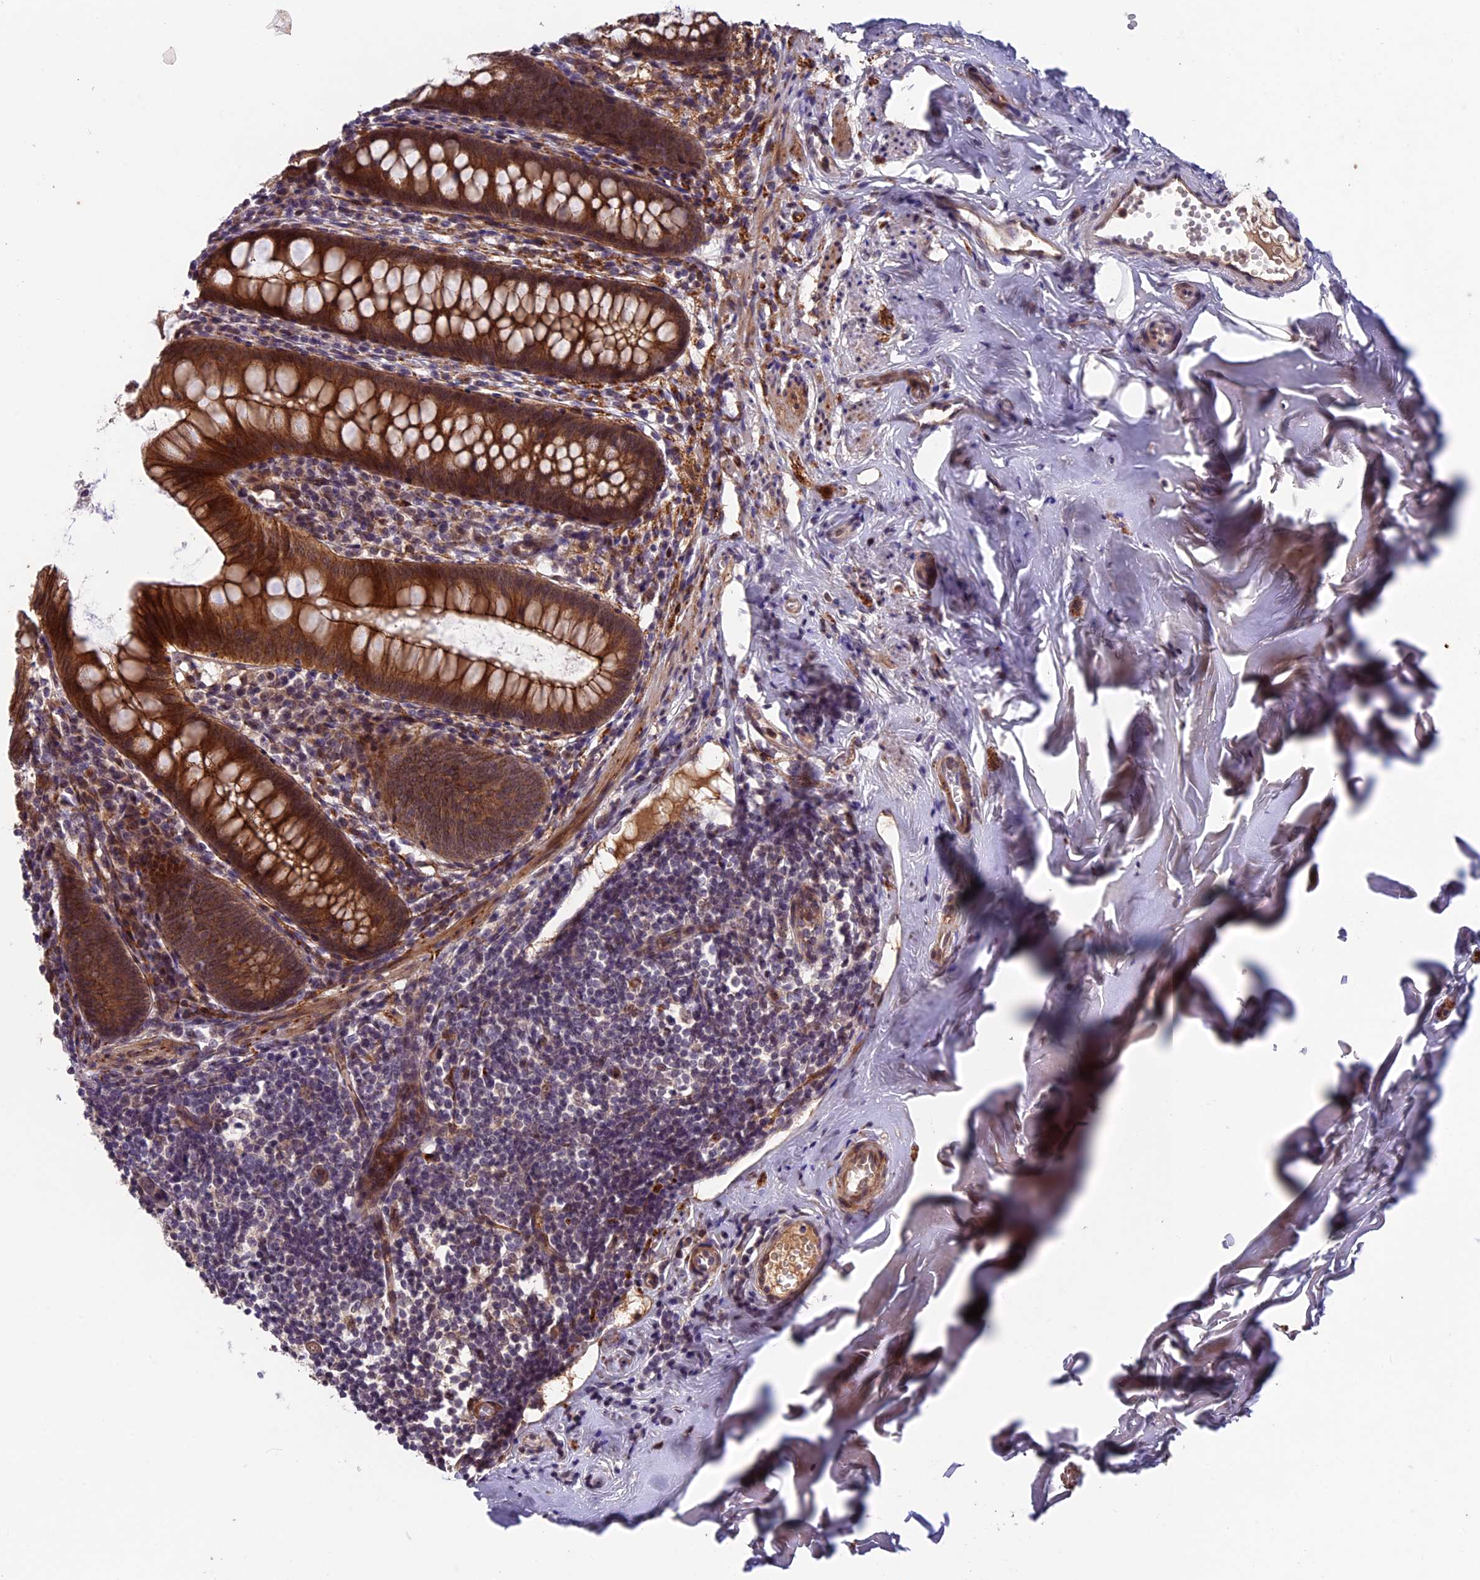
{"staining": {"intensity": "strong", "quantity": ">75%", "location": "cytoplasmic/membranous"}, "tissue": "appendix", "cell_type": "Glandular cells", "image_type": "normal", "snomed": [{"axis": "morphology", "description": "Normal tissue, NOS"}, {"axis": "topography", "description": "Appendix"}], "caption": "Immunohistochemical staining of unremarkable human appendix exhibits high levels of strong cytoplasmic/membranous staining in about >75% of glandular cells.", "gene": "SIPA1L3", "patient": {"sex": "female", "age": 51}}